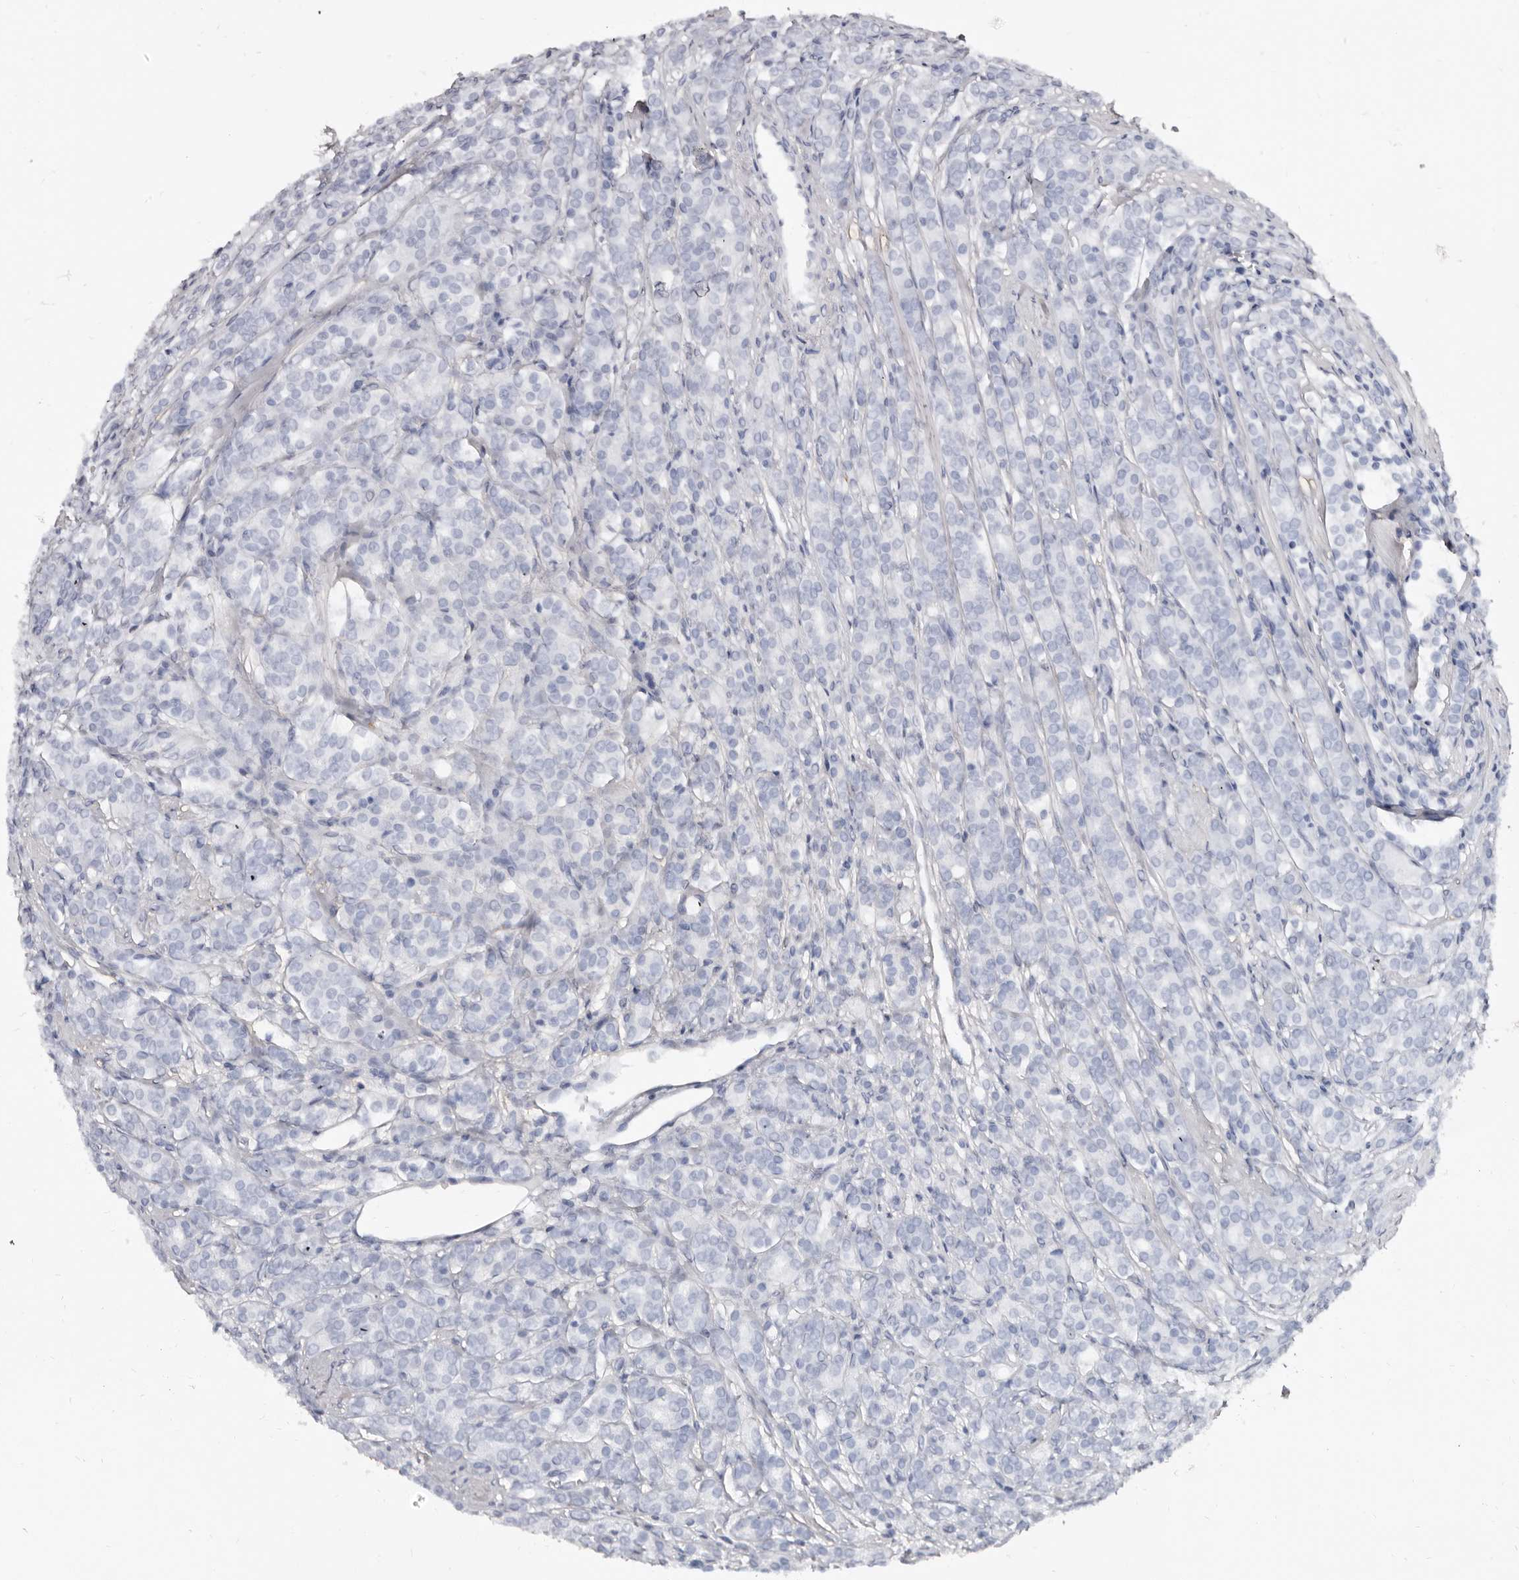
{"staining": {"intensity": "negative", "quantity": "none", "location": "none"}, "tissue": "prostate cancer", "cell_type": "Tumor cells", "image_type": "cancer", "snomed": [{"axis": "morphology", "description": "Adenocarcinoma, High grade"}, {"axis": "topography", "description": "Prostate"}], "caption": "Human high-grade adenocarcinoma (prostate) stained for a protein using IHC exhibits no positivity in tumor cells.", "gene": "KHDRBS2", "patient": {"sex": "male", "age": 62}}